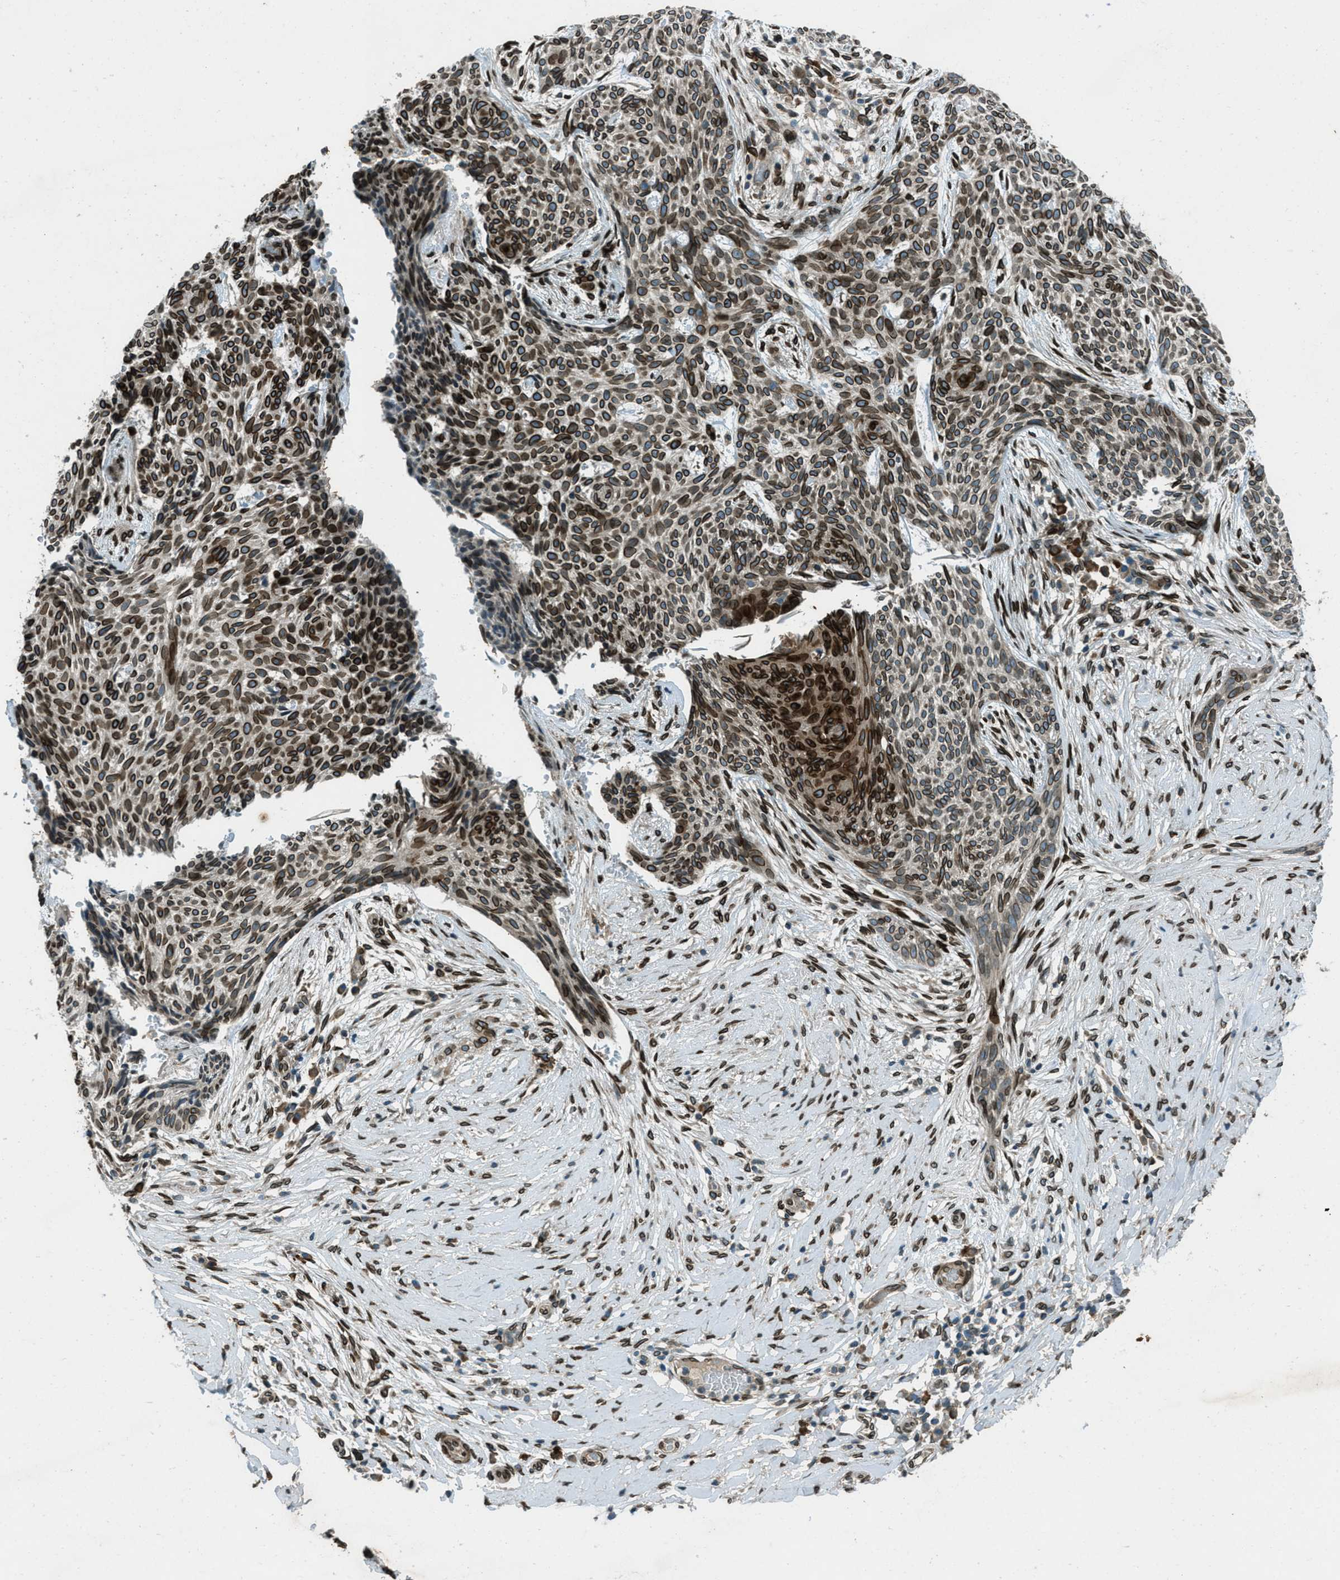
{"staining": {"intensity": "strong", "quantity": ">75%", "location": "cytoplasmic/membranous,nuclear"}, "tissue": "skin cancer", "cell_type": "Tumor cells", "image_type": "cancer", "snomed": [{"axis": "morphology", "description": "Basal cell carcinoma"}, {"axis": "topography", "description": "Skin"}], "caption": "Skin cancer (basal cell carcinoma) stained for a protein (brown) shows strong cytoplasmic/membranous and nuclear positive expression in approximately >75% of tumor cells.", "gene": "LEMD2", "patient": {"sex": "female", "age": 59}}